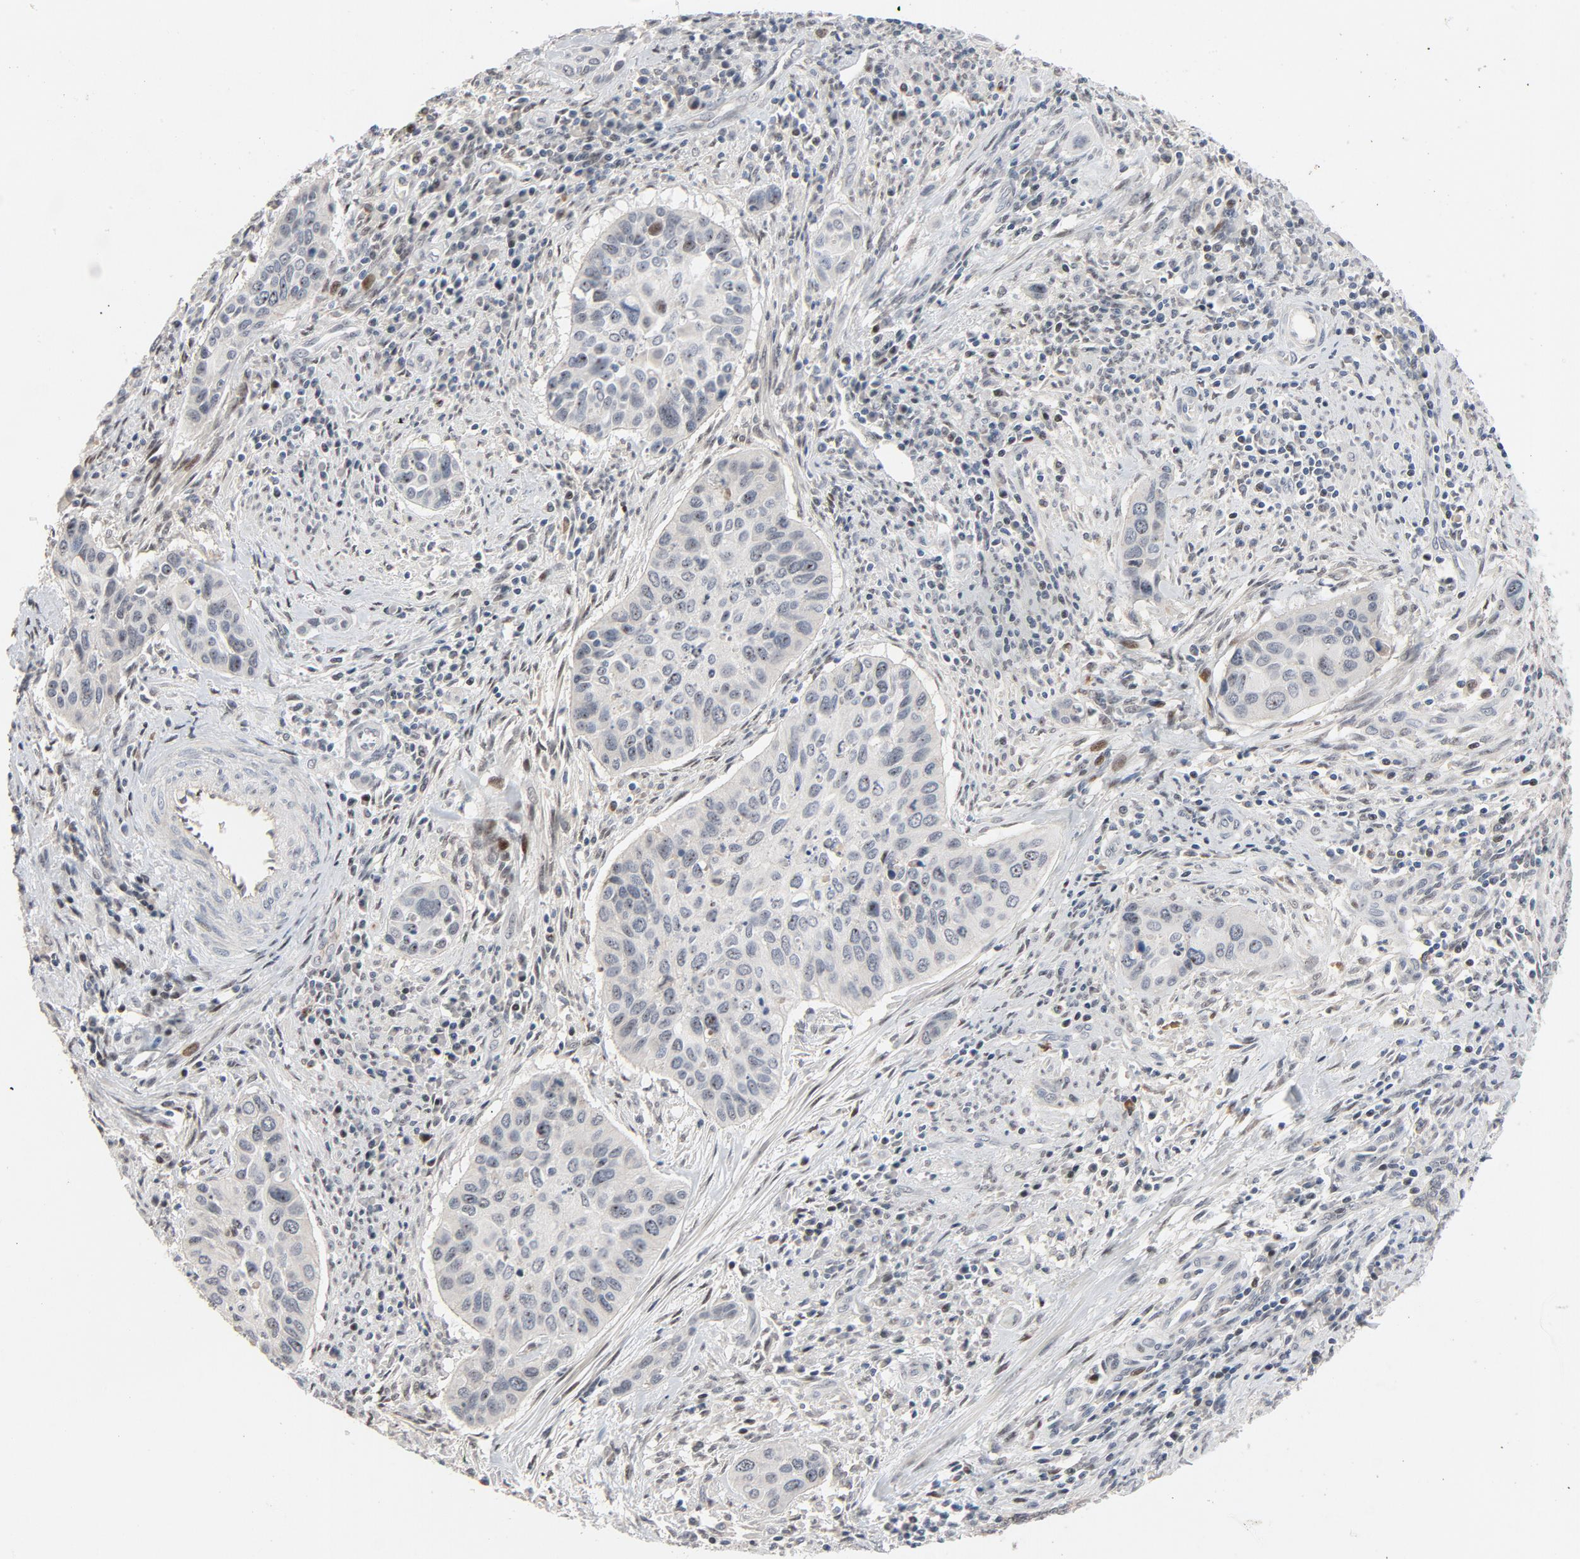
{"staining": {"intensity": "weak", "quantity": "<25%", "location": "nuclear"}, "tissue": "cervical cancer", "cell_type": "Tumor cells", "image_type": "cancer", "snomed": [{"axis": "morphology", "description": "Adenocarcinoma, NOS"}, {"axis": "topography", "description": "Cervix"}], "caption": "Cervical cancer was stained to show a protein in brown. There is no significant expression in tumor cells. (Brightfield microscopy of DAB (3,3'-diaminobenzidine) immunohistochemistry (IHC) at high magnification).", "gene": "FSCB", "patient": {"sex": "female", "age": 29}}